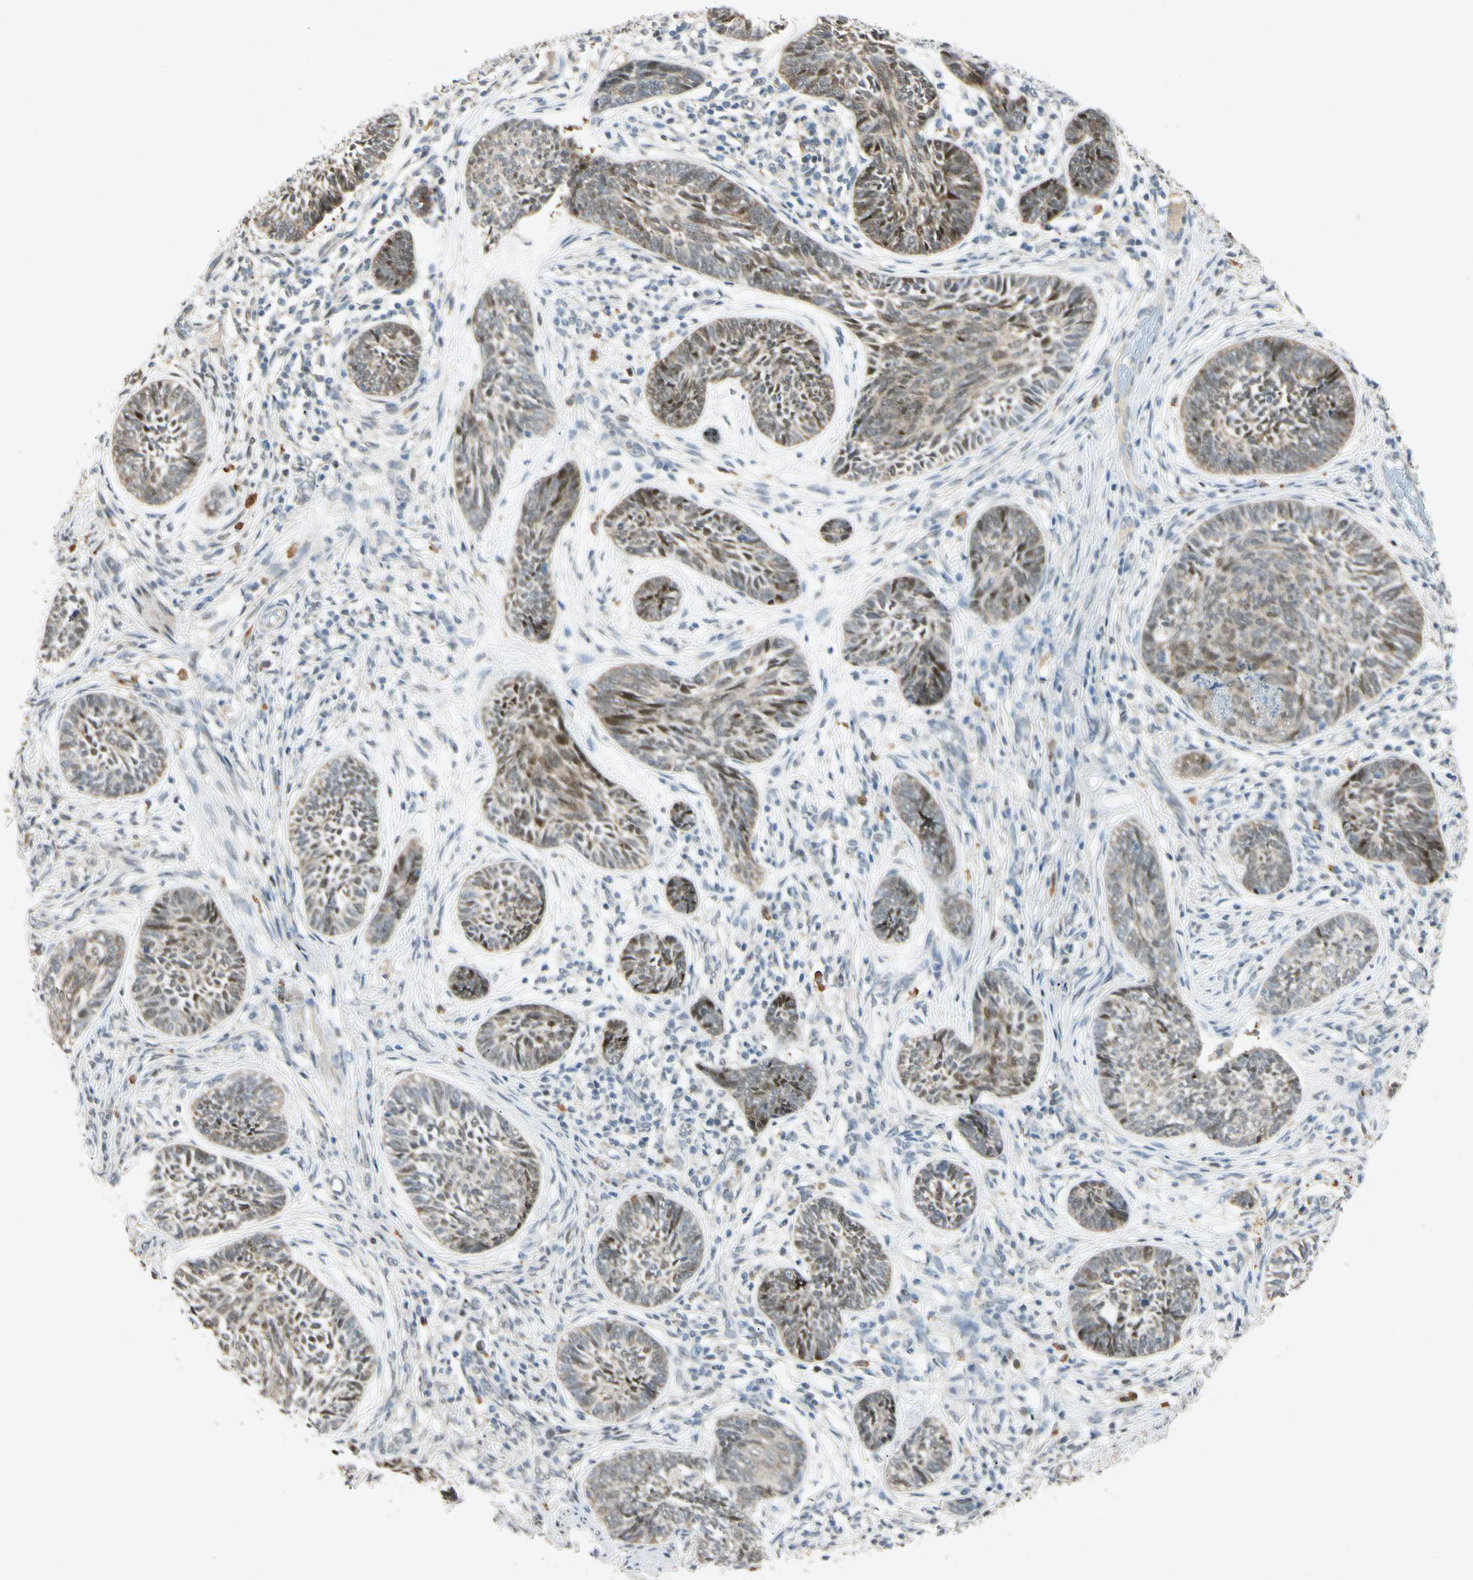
{"staining": {"intensity": "moderate", "quantity": "25%-75%", "location": "nuclear"}, "tissue": "skin cancer", "cell_type": "Tumor cells", "image_type": "cancer", "snomed": [{"axis": "morphology", "description": "Papilloma, NOS"}, {"axis": "morphology", "description": "Basal cell carcinoma"}, {"axis": "topography", "description": "Skin"}], "caption": "Immunohistochemical staining of human skin papilloma reveals medium levels of moderate nuclear expression in approximately 25%-75% of tumor cells.", "gene": "HSPA1B", "patient": {"sex": "male", "age": 87}}